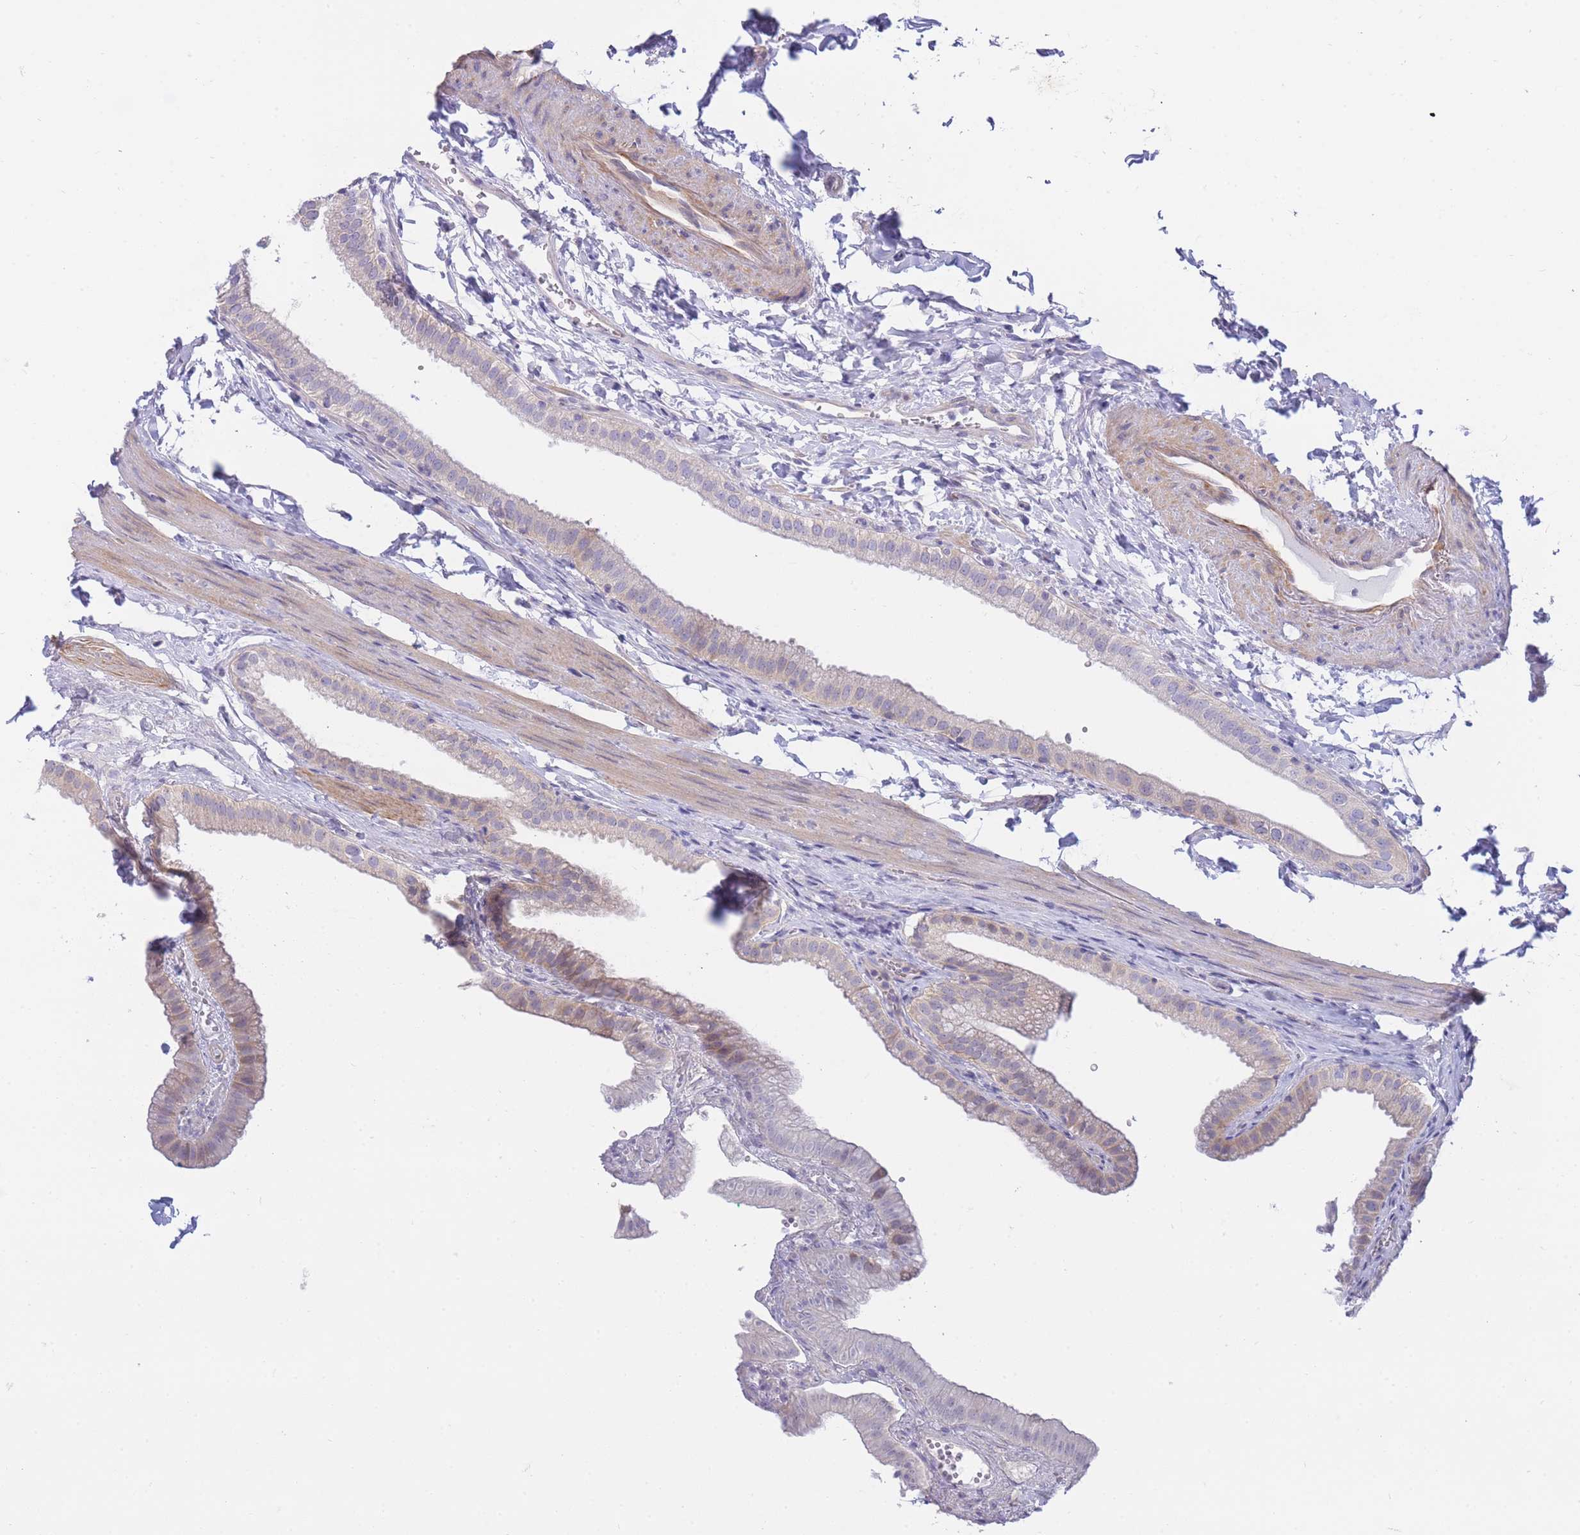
{"staining": {"intensity": "weak", "quantity": "25%-75%", "location": "cytoplasmic/membranous"}, "tissue": "gallbladder", "cell_type": "Glandular cells", "image_type": "normal", "snomed": [{"axis": "morphology", "description": "Normal tissue, NOS"}, {"axis": "topography", "description": "Gallbladder"}], "caption": "This photomicrograph demonstrates benign gallbladder stained with immunohistochemistry to label a protein in brown. The cytoplasmic/membranous of glandular cells show weak positivity for the protein. Nuclei are counter-stained blue.", "gene": "SUGT1", "patient": {"sex": "female", "age": 61}}